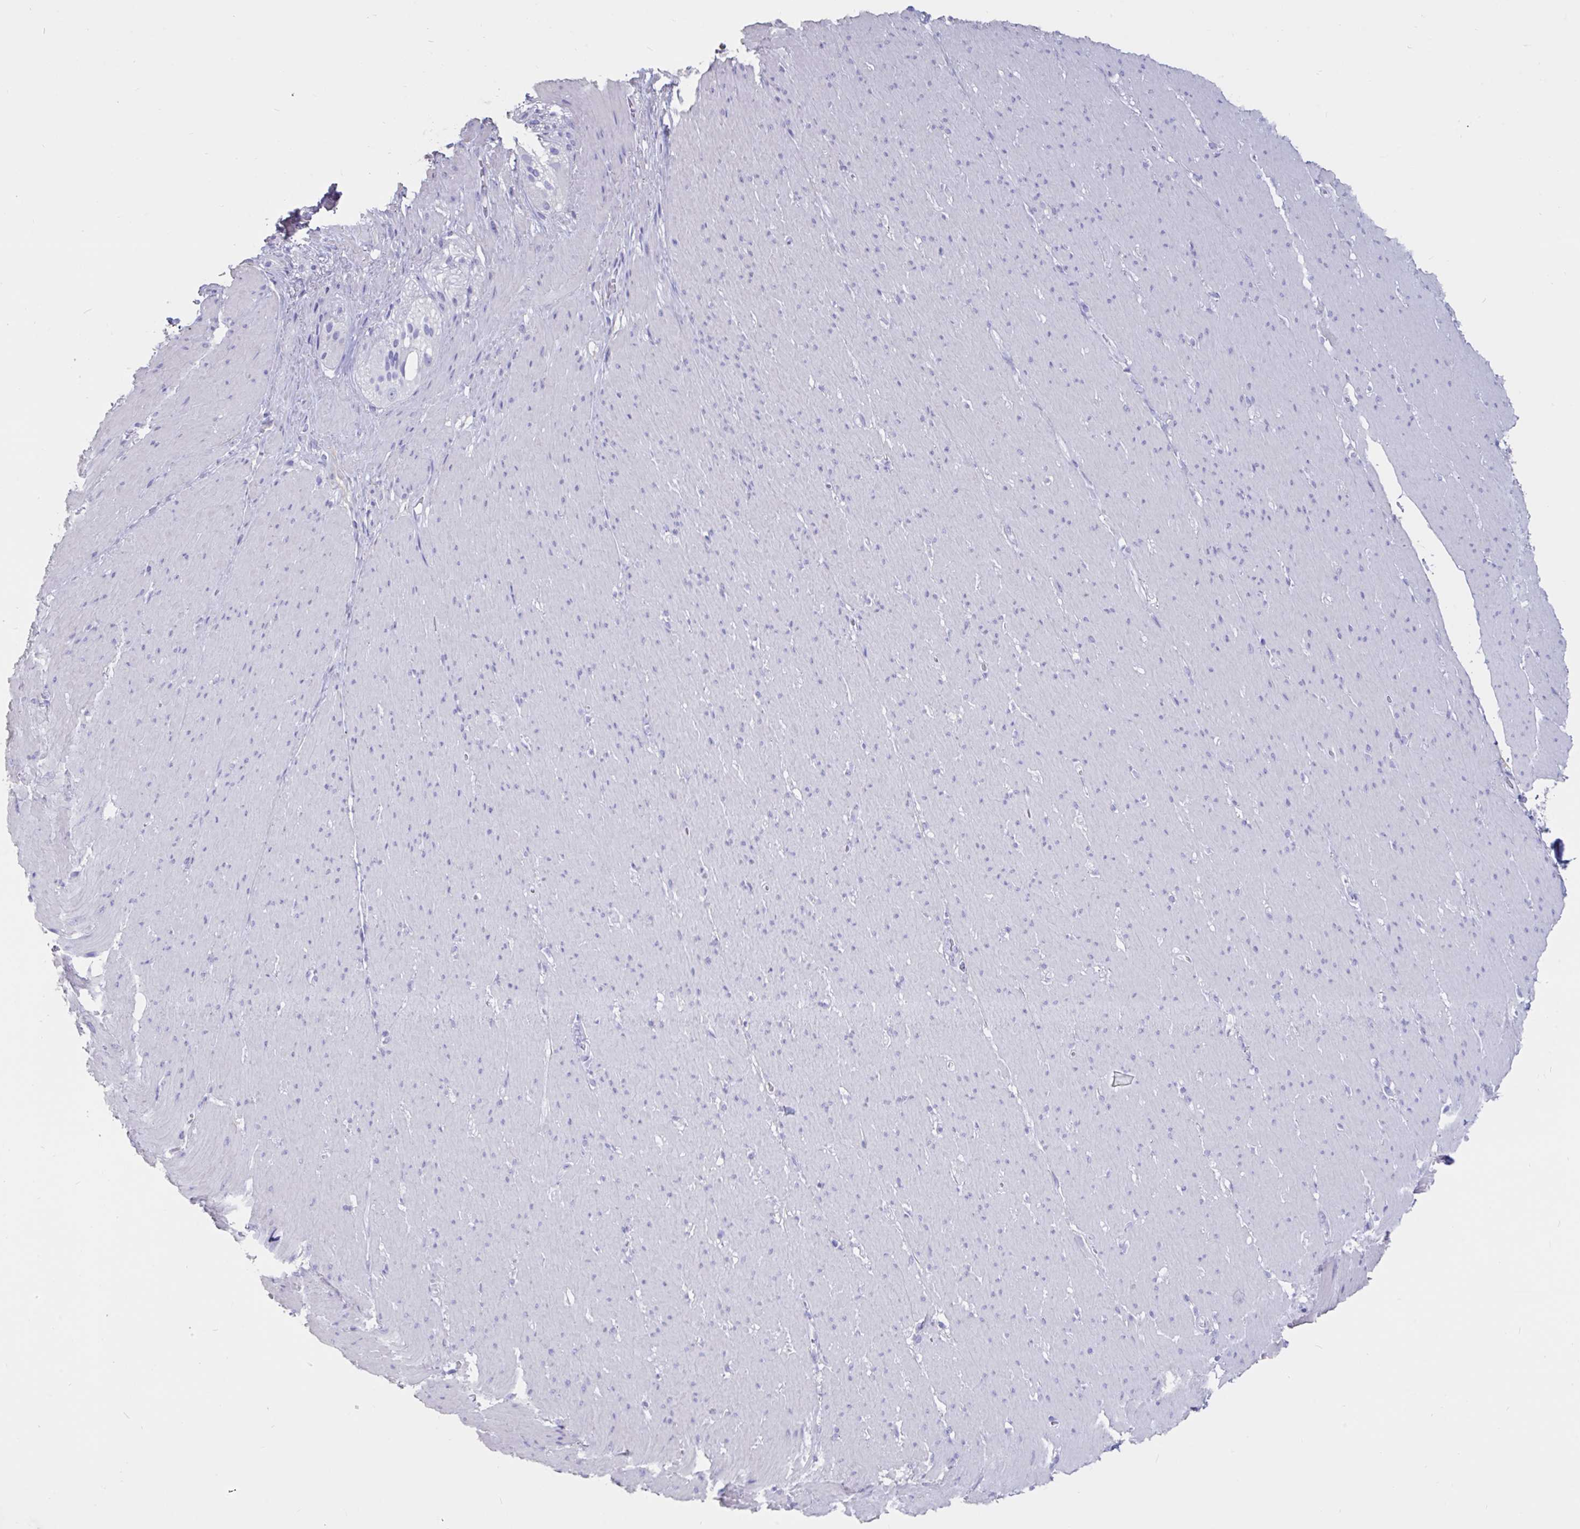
{"staining": {"intensity": "negative", "quantity": "none", "location": "none"}, "tissue": "smooth muscle", "cell_type": "Smooth muscle cells", "image_type": "normal", "snomed": [{"axis": "morphology", "description": "Normal tissue, NOS"}, {"axis": "topography", "description": "Smooth muscle"}, {"axis": "topography", "description": "Rectum"}], "caption": "The micrograph exhibits no staining of smooth muscle cells in unremarkable smooth muscle.", "gene": "TNNC1", "patient": {"sex": "male", "age": 53}}